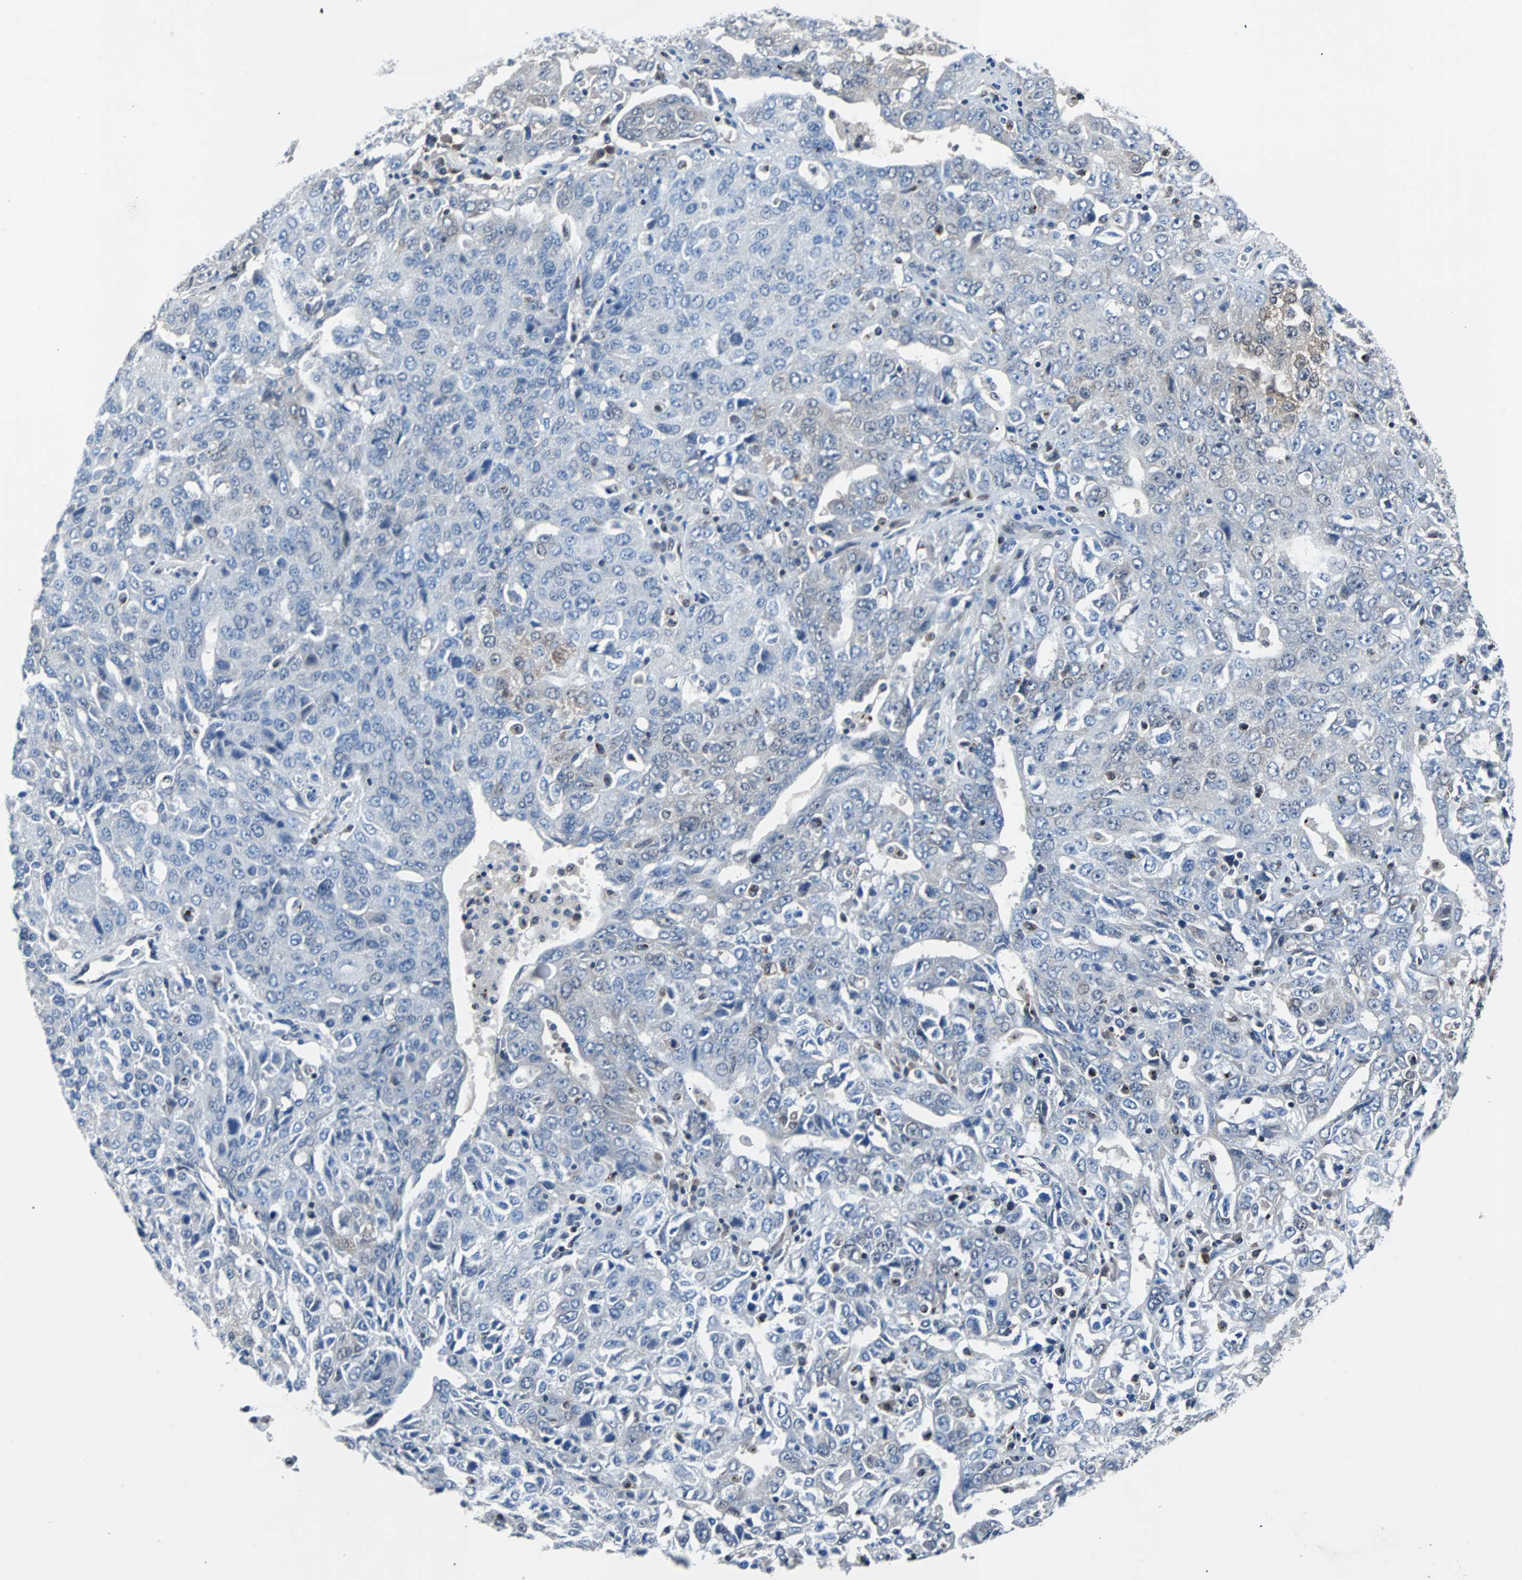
{"staining": {"intensity": "negative", "quantity": "none", "location": "none"}, "tissue": "ovarian cancer", "cell_type": "Tumor cells", "image_type": "cancer", "snomed": [{"axis": "morphology", "description": "Carcinoma, endometroid"}, {"axis": "topography", "description": "Ovary"}], "caption": "IHC image of human ovarian cancer (endometroid carcinoma) stained for a protein (brown), which demonstrates no expression in tumor cells.", "gene": "MAP2K6", "patient": {"sex": "female", "age": 62}}